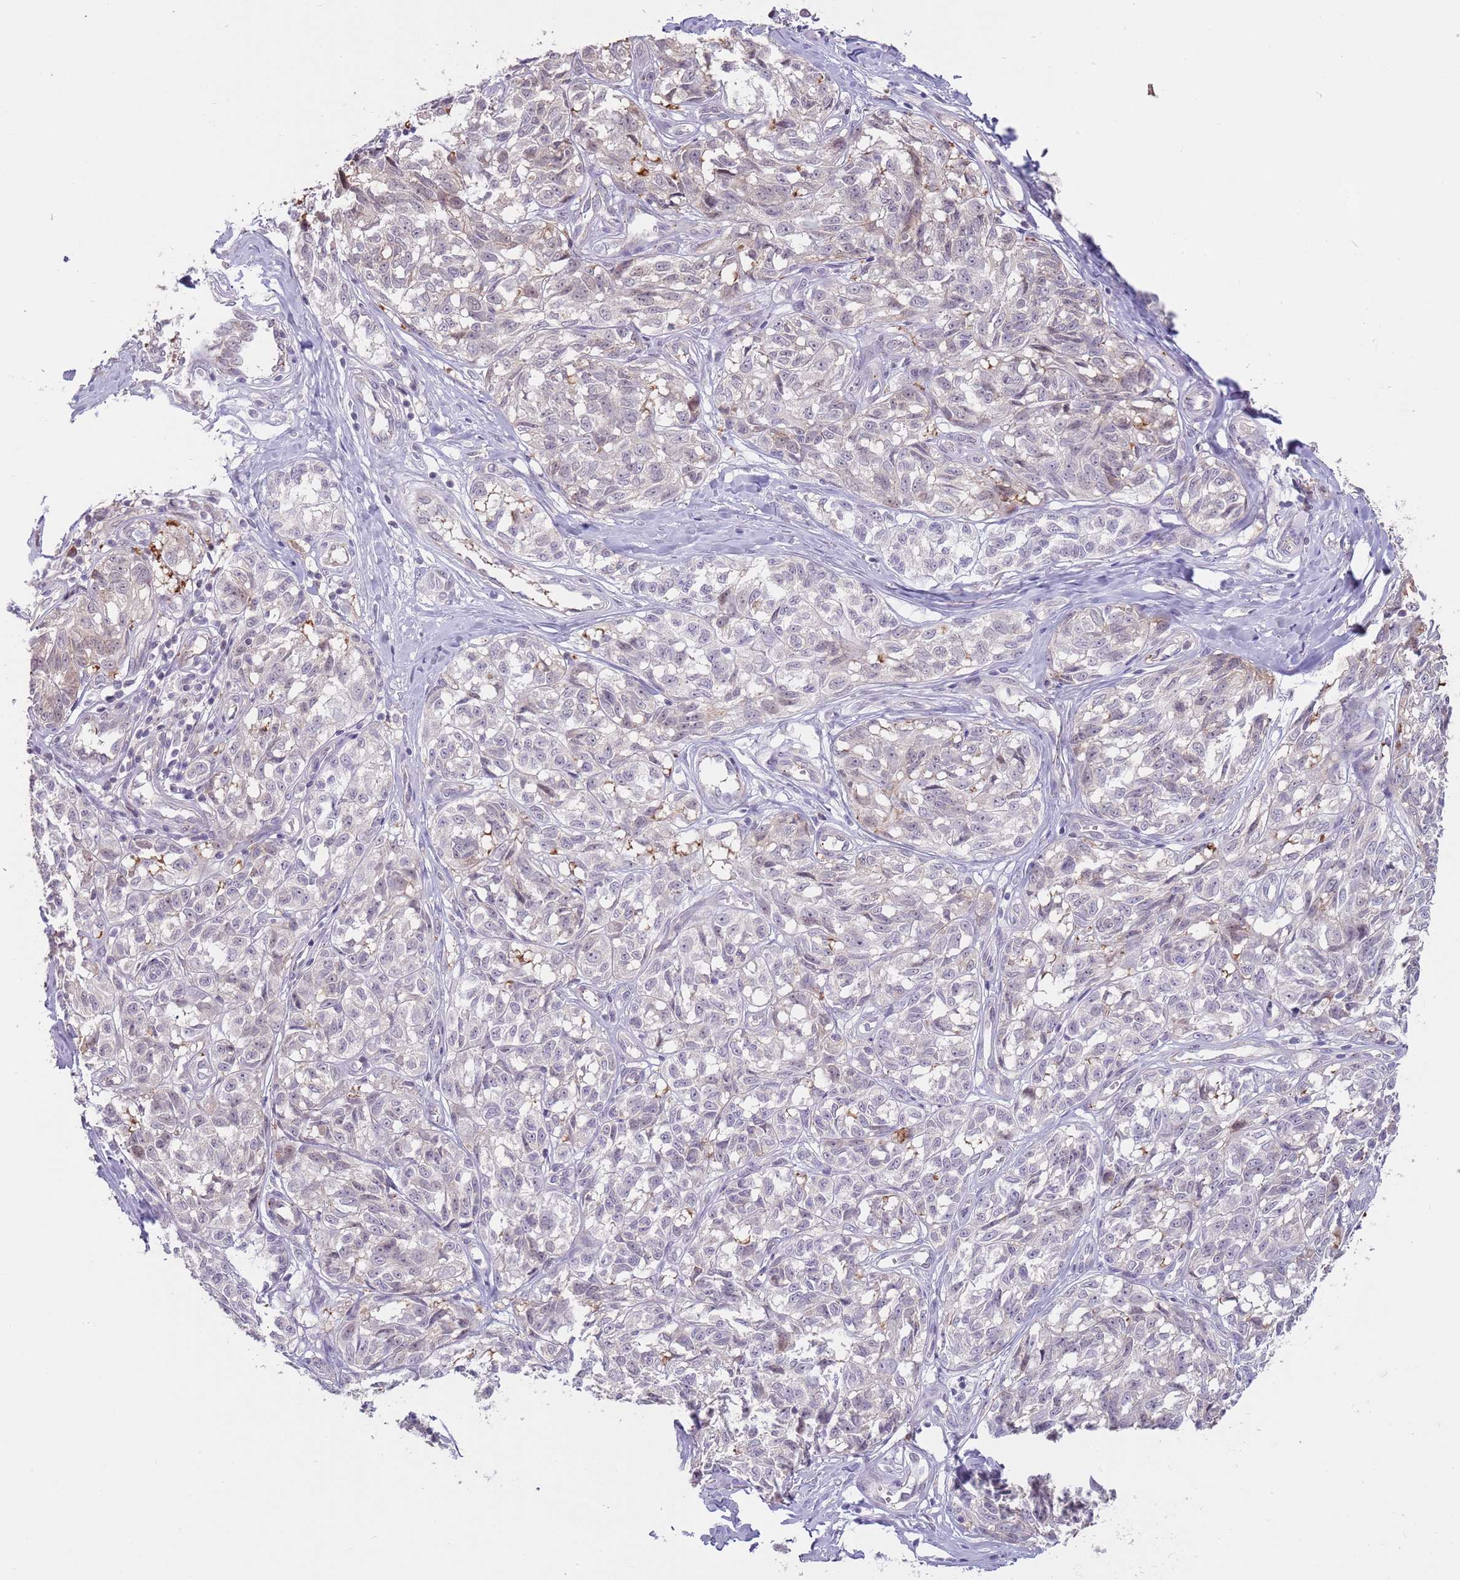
{"staining": {"intensity": "negative", "quantity": "none", "location": "none"}, "tissue": "melanoma", "cell_type": "Tumor cells", "image_type": "cancer", "snomed": [{"axis": "morphology", "description": "Normal tissue, NOS"}, {"axis": "morphology", "description": "Malignant melanoma, NOS"}, {"axis": "topography", "description": "Skin"}], "caption": "DAB immunohistochemical staining of human malignant melanoma exhibits no significant staining in tumor cells.", "gene": "LDHD", "patient": {"sex": "female", "age": 64}}